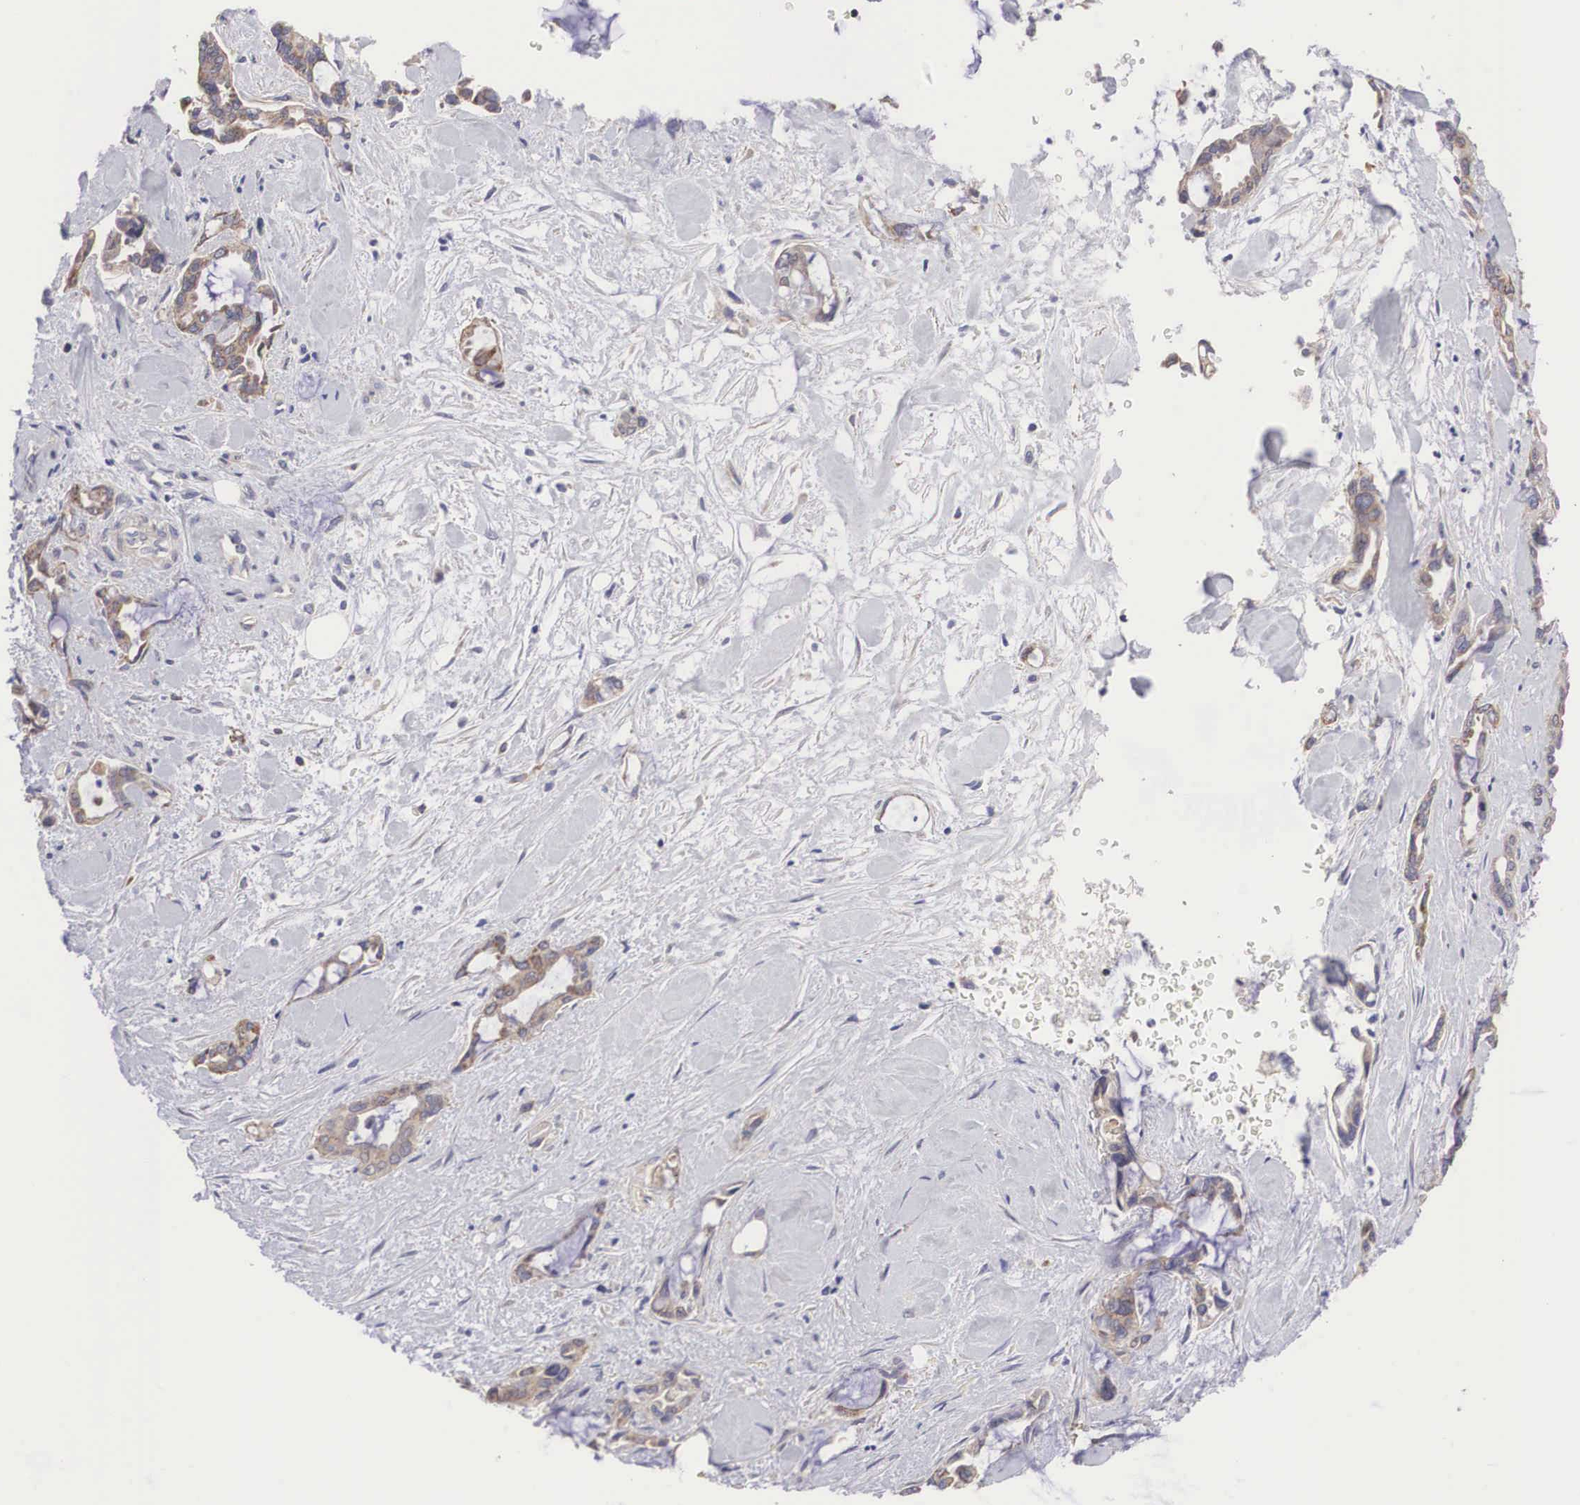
{"staining": {"intensity": "weak", "quantity": "25%-75%", "location": "cytoplasmic/membranous"}, "tissue": "pancreatic cancer", "cell_type": "Tumor cells", "image_type": "cancer", "snomed": [{"axis": "morphology", "description": "Adenocarcinoma, NOS"}, {"axis": "topography", "description": "Pancreas"}], "caption": "Immunohistochemical staining of human pancreatic adenocarcinoma exhibits low levels of weak cytoplasmic/membranous protein expression in about 25%-75% of tumor cells.", "gene": "TXLNG", "patient": {"sex": "female", "age": 70}}